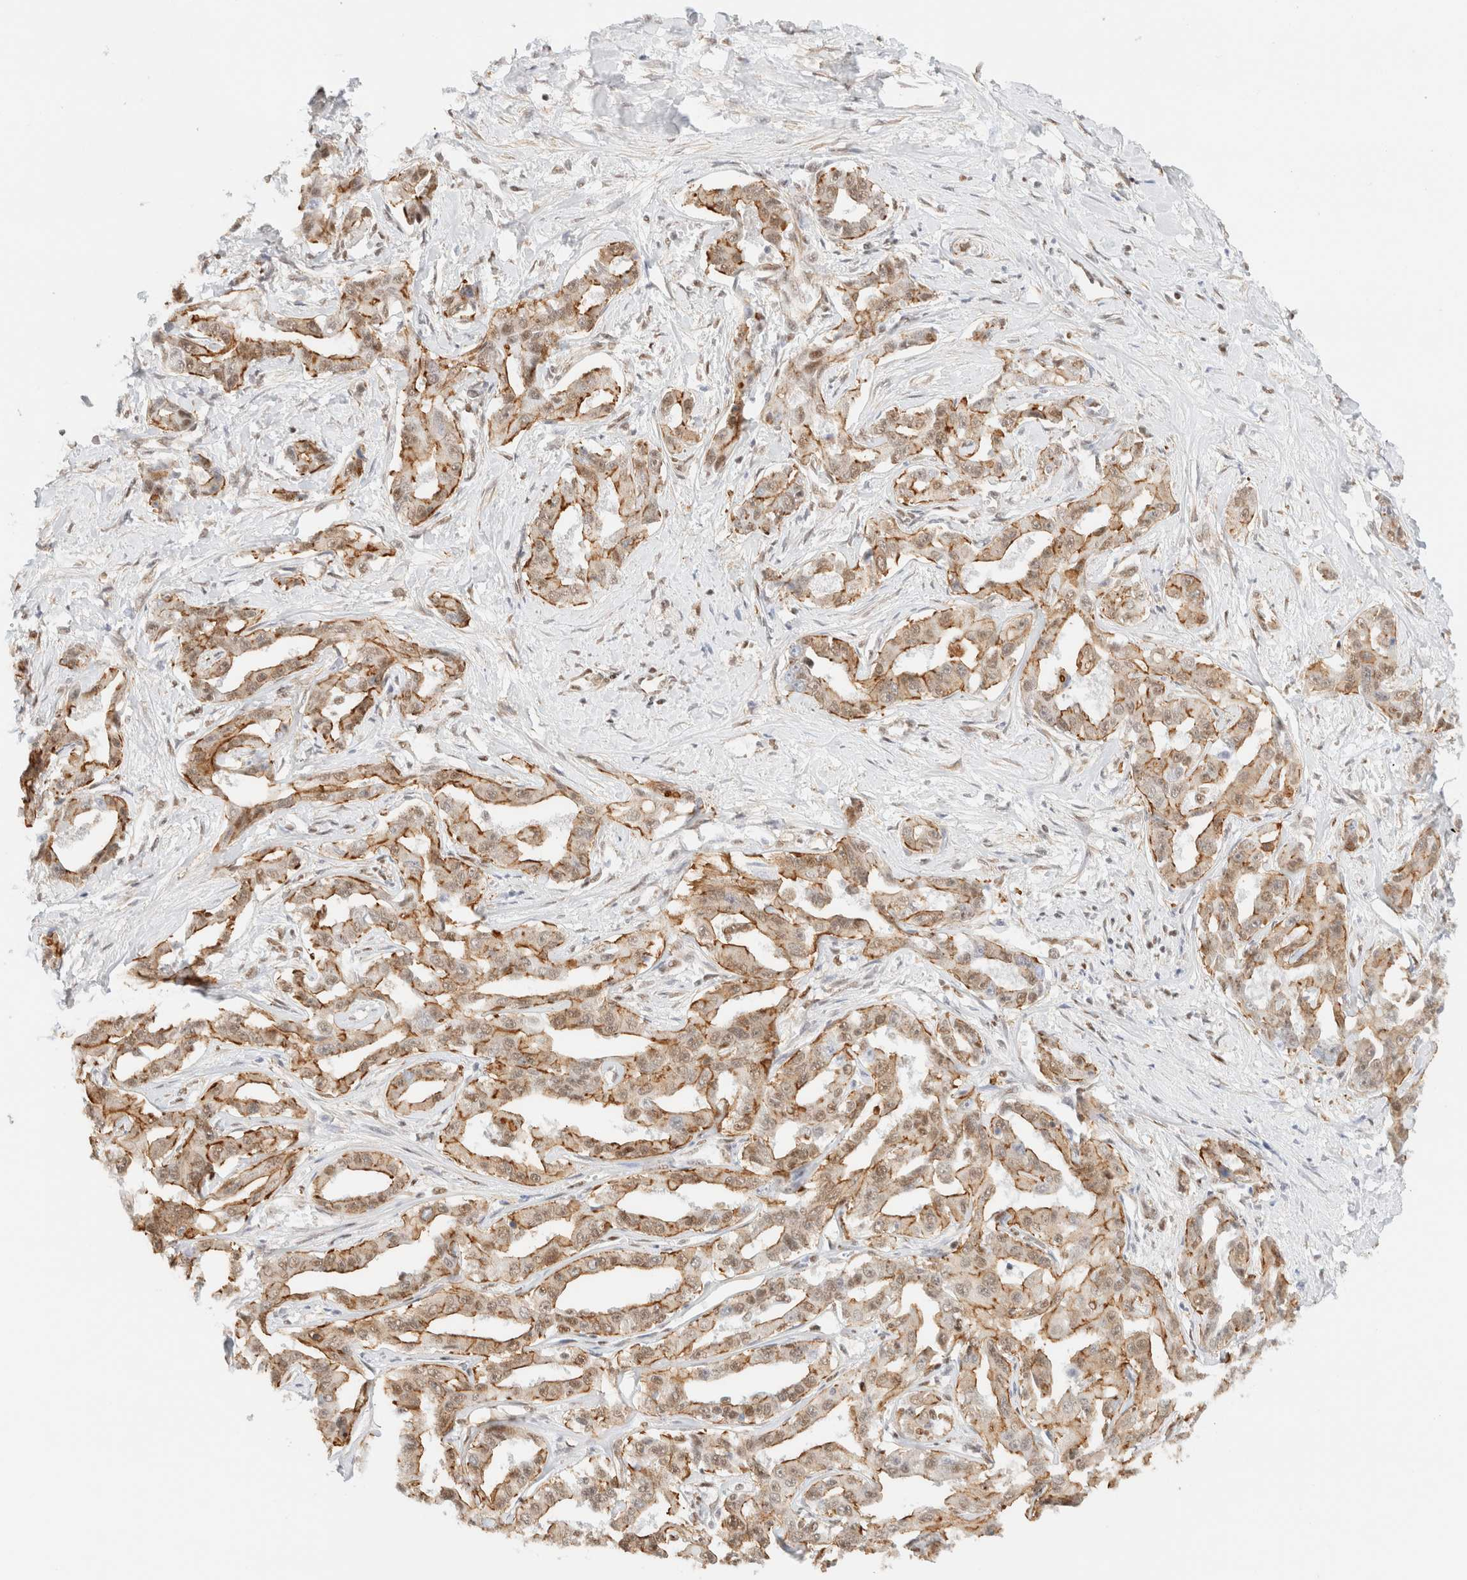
{"staining": {"intensity": "moderate", "quantity": ">75%", "location": "cytoplasmic/membranous,nuclear"}, "tissue": "liver cancer", "cell_type": "Tumor cells", "image_type": "cancer", "snomed": [{"axis": "morphology", "description": "Cholangiocarcinoma"}, {"axis": "topography", "description": "Liver"}], "caption": "Brown immunohistochemical staining in liver cancer reveals moderate cytoplasmic/membranous and nuclear positivity in about >75% of tumor cells.", "gene": "ARID5A", "patient": {"sex": "male", "age": 59}}